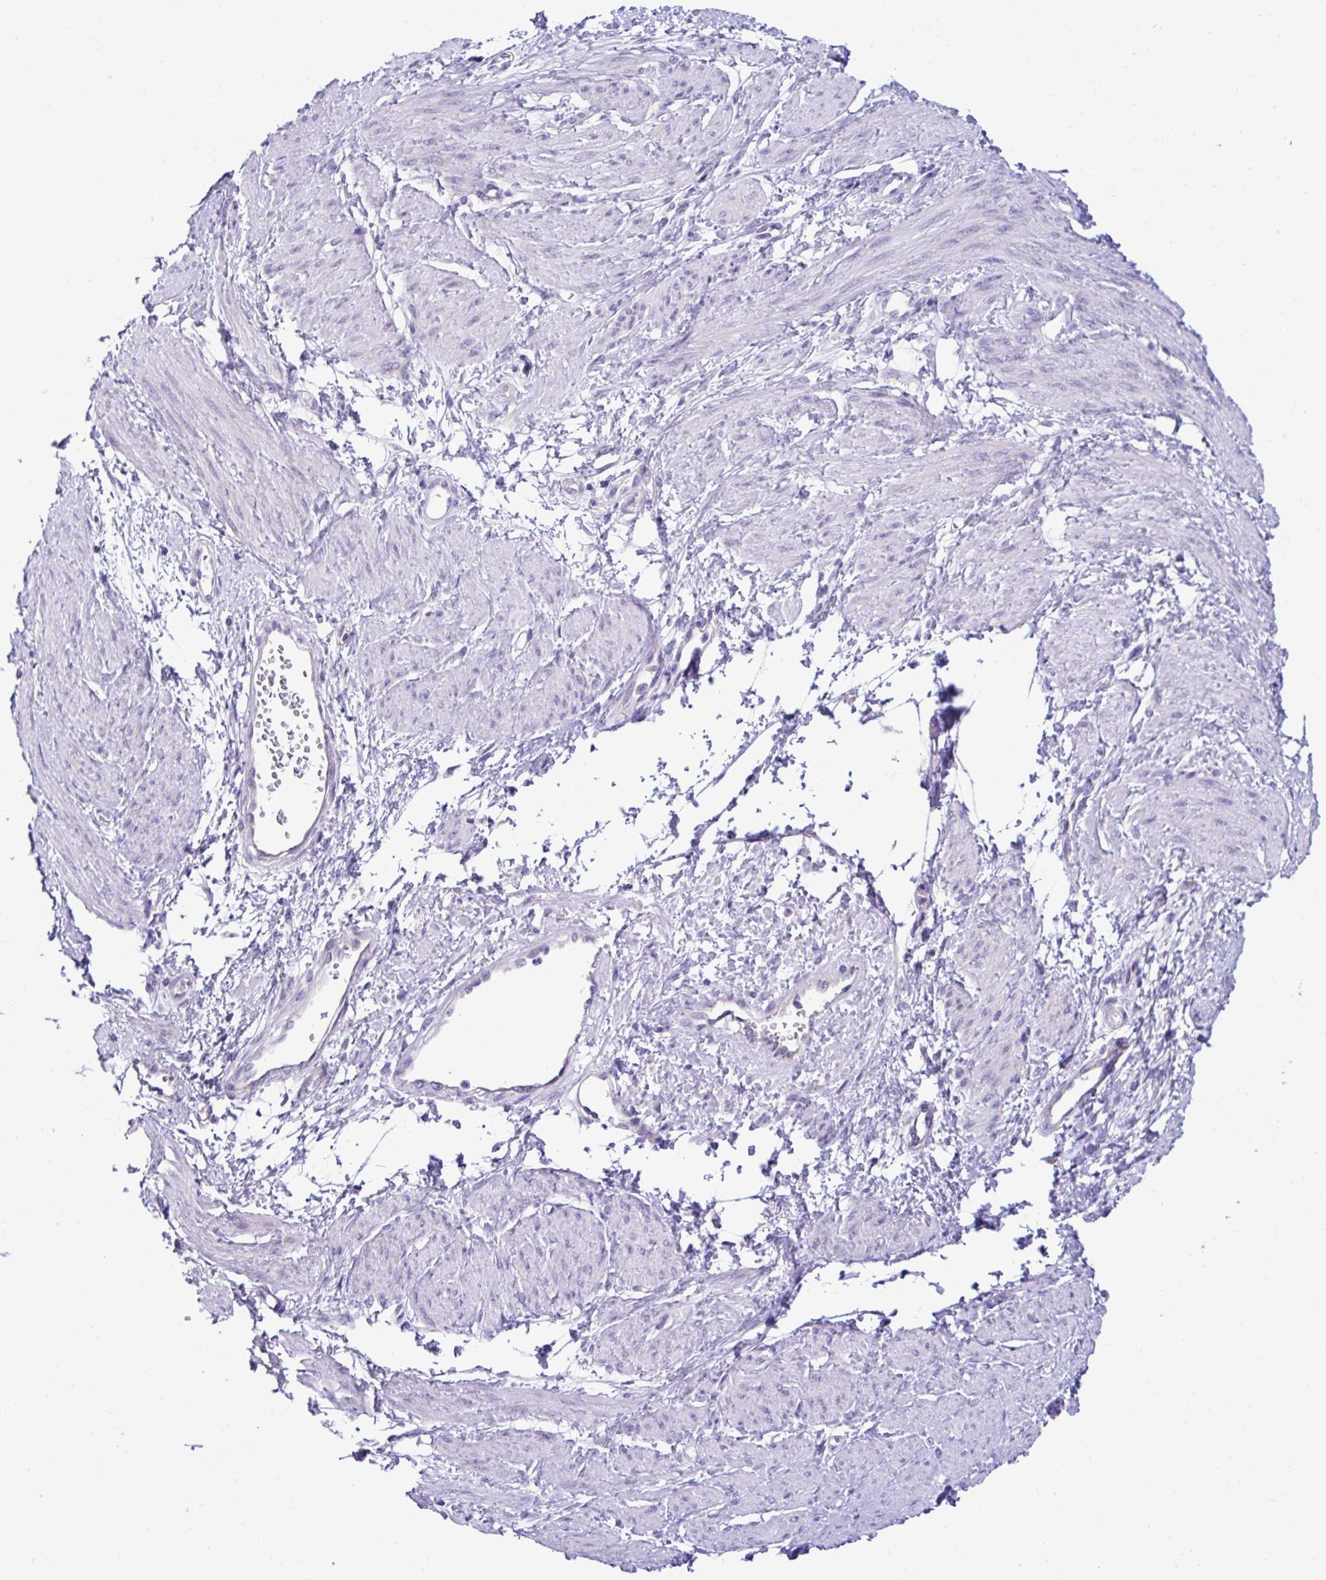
{"staining": {"intensity": "negative", "quantity": "none", "location": "none"}, "tissue": "smooth muscle", "cell_type": "Smooth muscle cells", "image_type": "normal", "snomed": [{"axis": "morphology", "description": "Normal tissue, NOS"}, {"axis": "topography", "description": "Smooth muscle"}, {"axis": "topography", "description": "Uterus"}], "caption": "The immunohistochemistry image has no significant positivity in smooth muscle cells of smooth muscle.", "gene": "RPL7", "patient": {"sex": "female", "age": 39}}